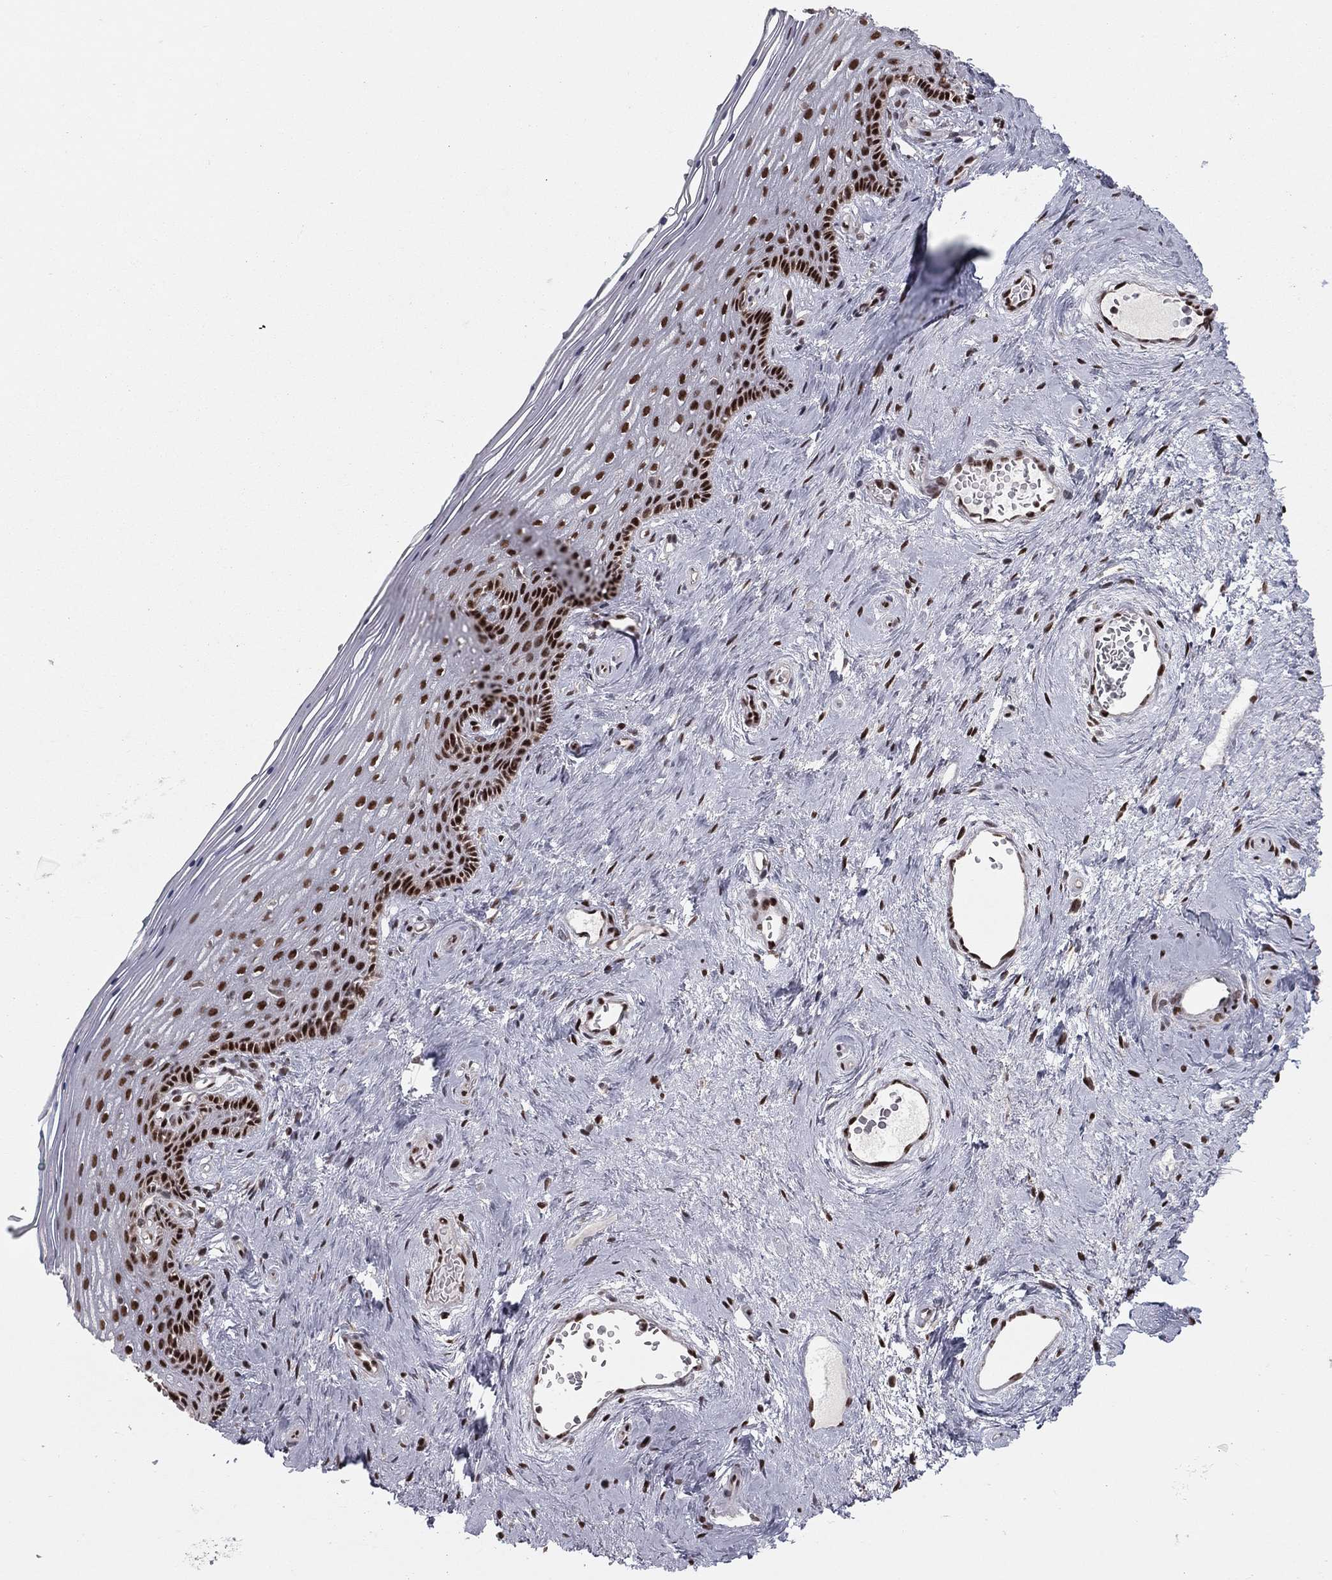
{"staining": {"intensity": "strong", "quantity": "25%-75%", "location": "nuclear"}, "tissue": "vagina", "cell_type": "Squamous epithelial cells", "image_type": "normal", "snomed": [{"axis": "morphology", "description": "Normal tissue, NOS"}, {"axis": "topography", "description": "Vagina"}], "caption": "Brown immunohistochemical staining in benign vagina displays strong nuclear positivity in about 25%-75% of squamous epithelial cells. (DAB IHC with brightfield microscopy, high magnification).", "gene": "NFYB", "patient": {"sex": "female", "age": 45}}